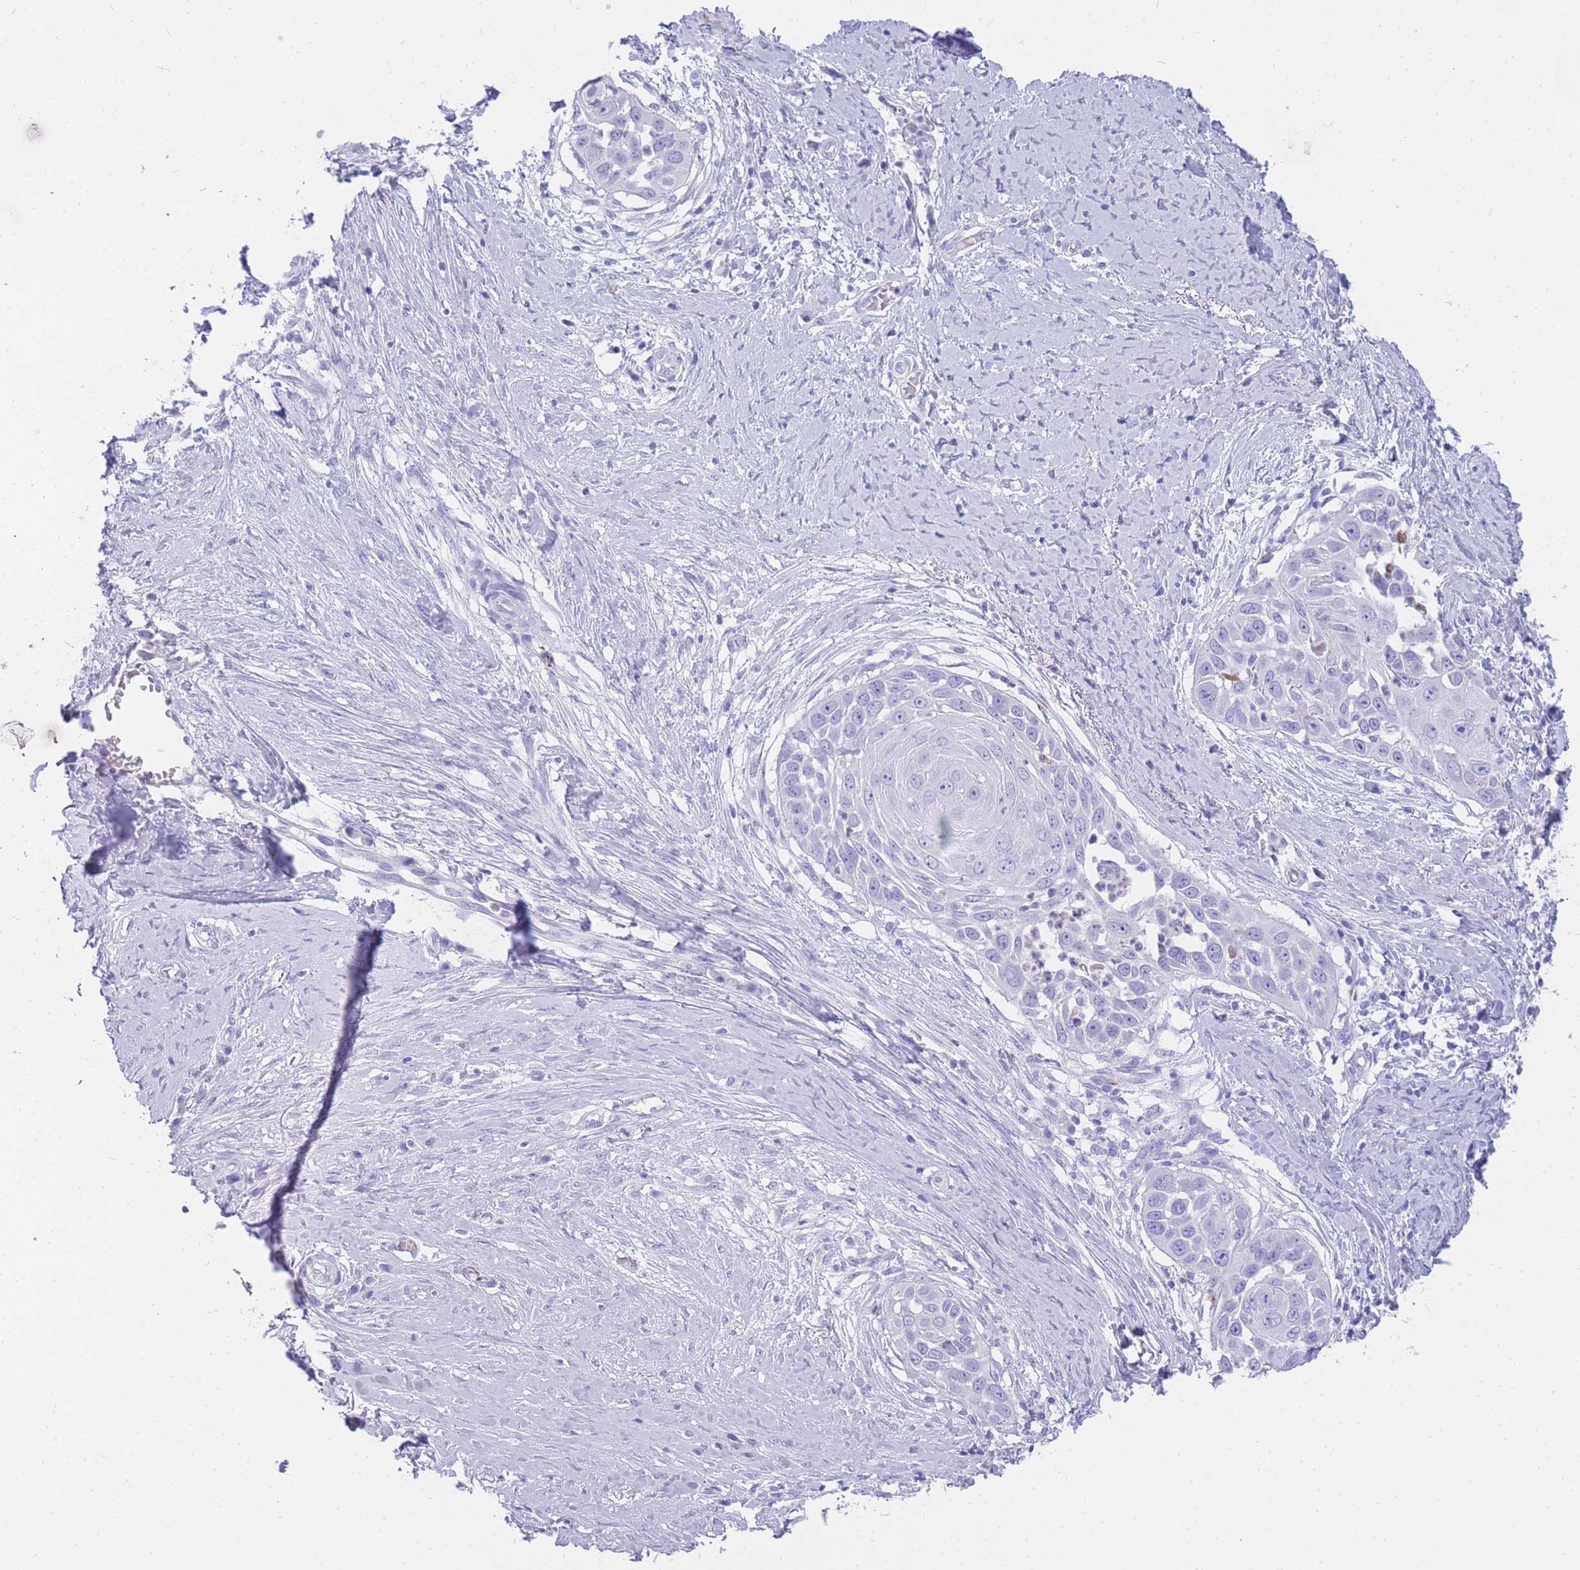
{"staining": {"intensity": "negative", "quantity": "none", "location": "none"}, "tissue": "skin cancer", "cell_type": "Tumor cells", "image_type": "cancer", "snomed": [{"axis": "morphology", "description": "Squamous cell carcinoma, NOS"}, {"axis": "topography", "description": "Skin"}], "caption": "Micrograph shows no significant protein positivity in tumor cells of squamous cell carcinoma (skin).", "gene": "NKX1-2", "patient": {"sex": "female", "age": 44}}